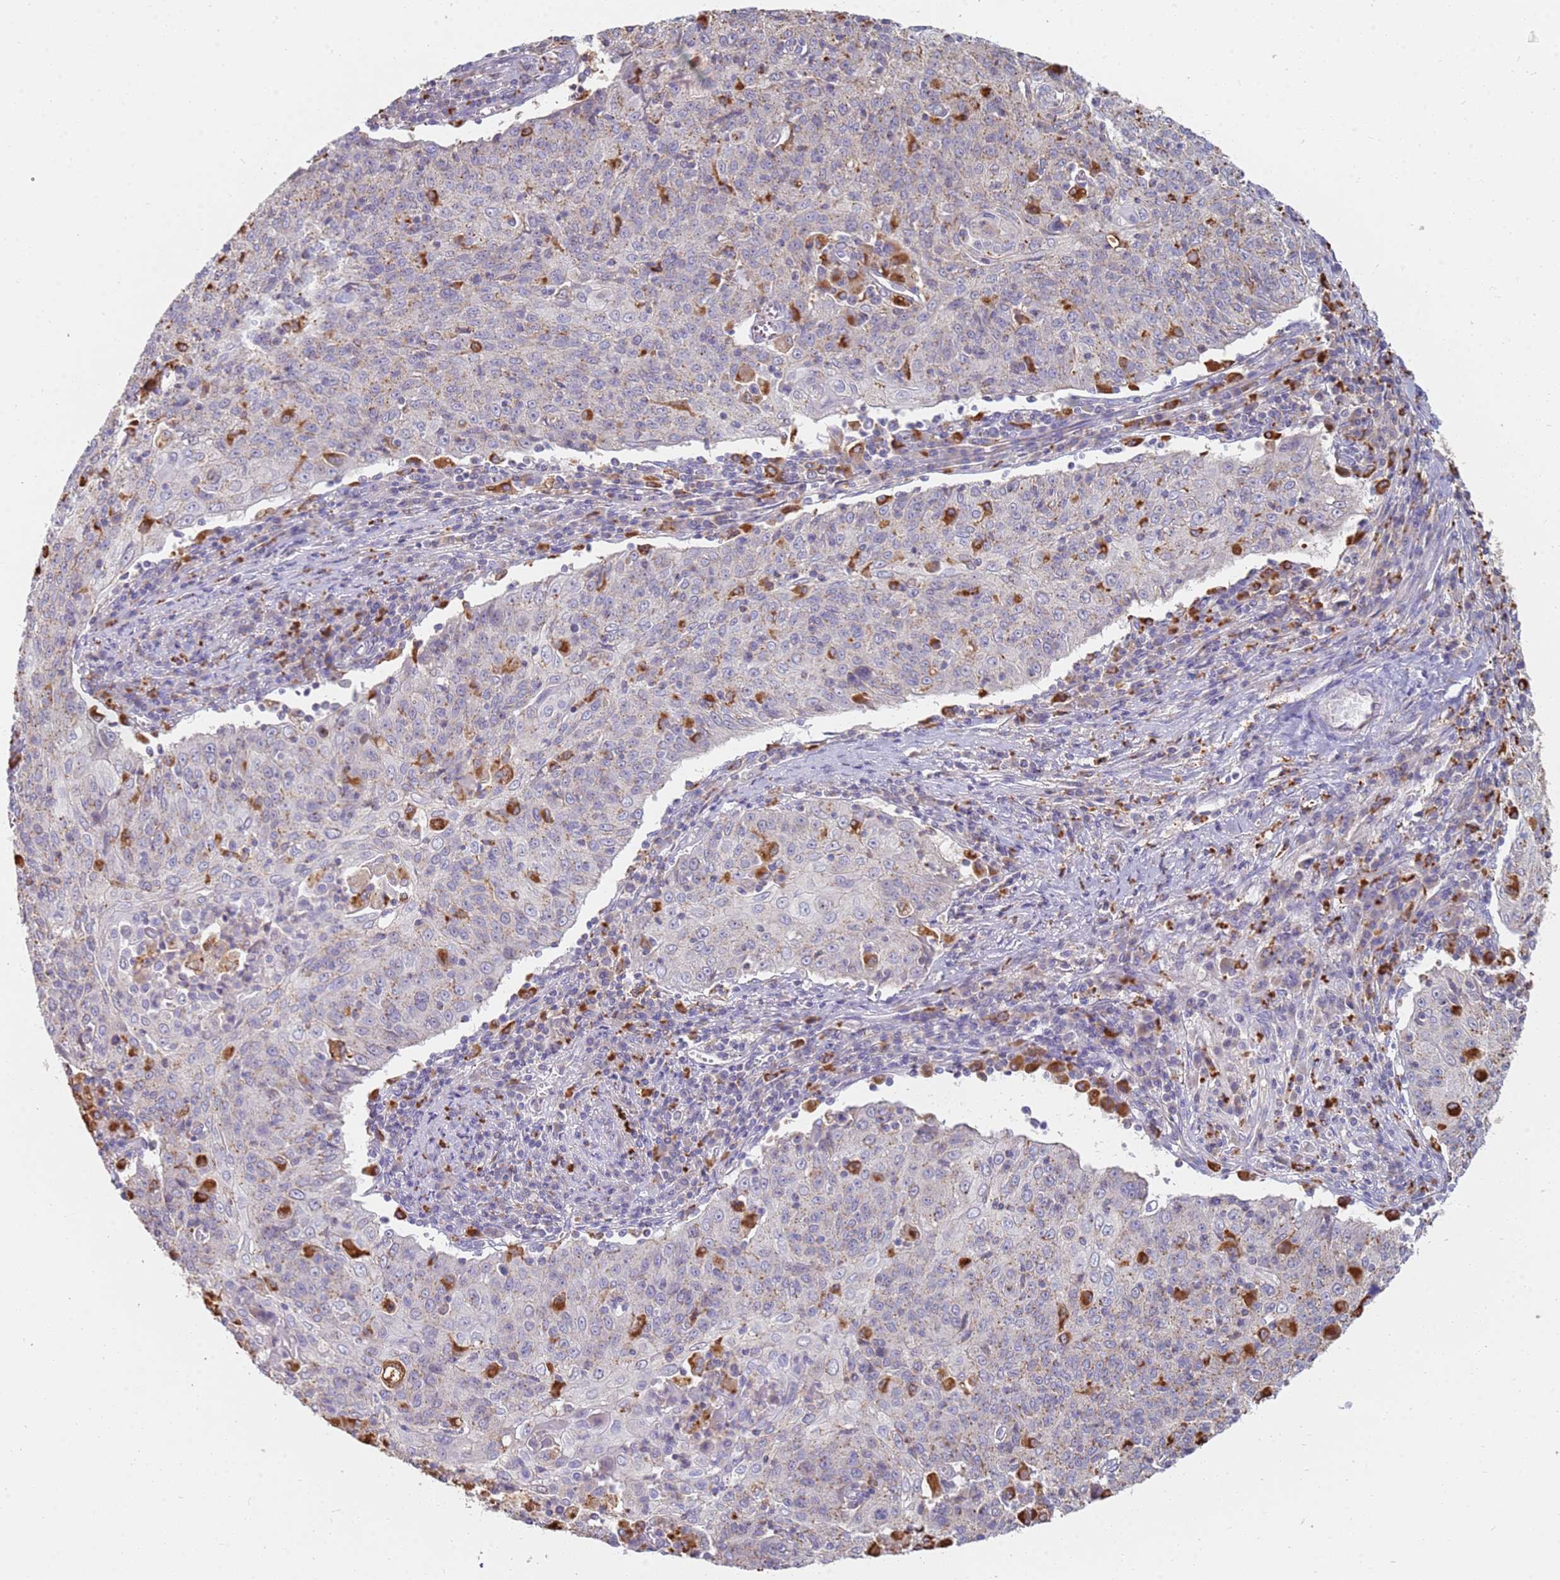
{"staining": {"intensity": "negative", "quantity": "none", "location": "none"}, "tissue": "cervical cancer", "cell_type": "Tumor cells", "image_type": "cancer", "snomed": [{"axis": "morphology", "description": "Squamous cell carcinoma, NOS"}, {"axis": "topography", "description": "Cervix"}], "caption": "Cervical squamous cell carcinoma was stained to show a protein in brown. There is no significant positivity in tumor cells. (Stains: DAB immunohistochemistry (IHC) with hematoxylin counter stain, Microscopy: brightfield microscopy at high magnification).", "gene": "TMEM229B", "patient": {"sex": "female", "age": 48}}